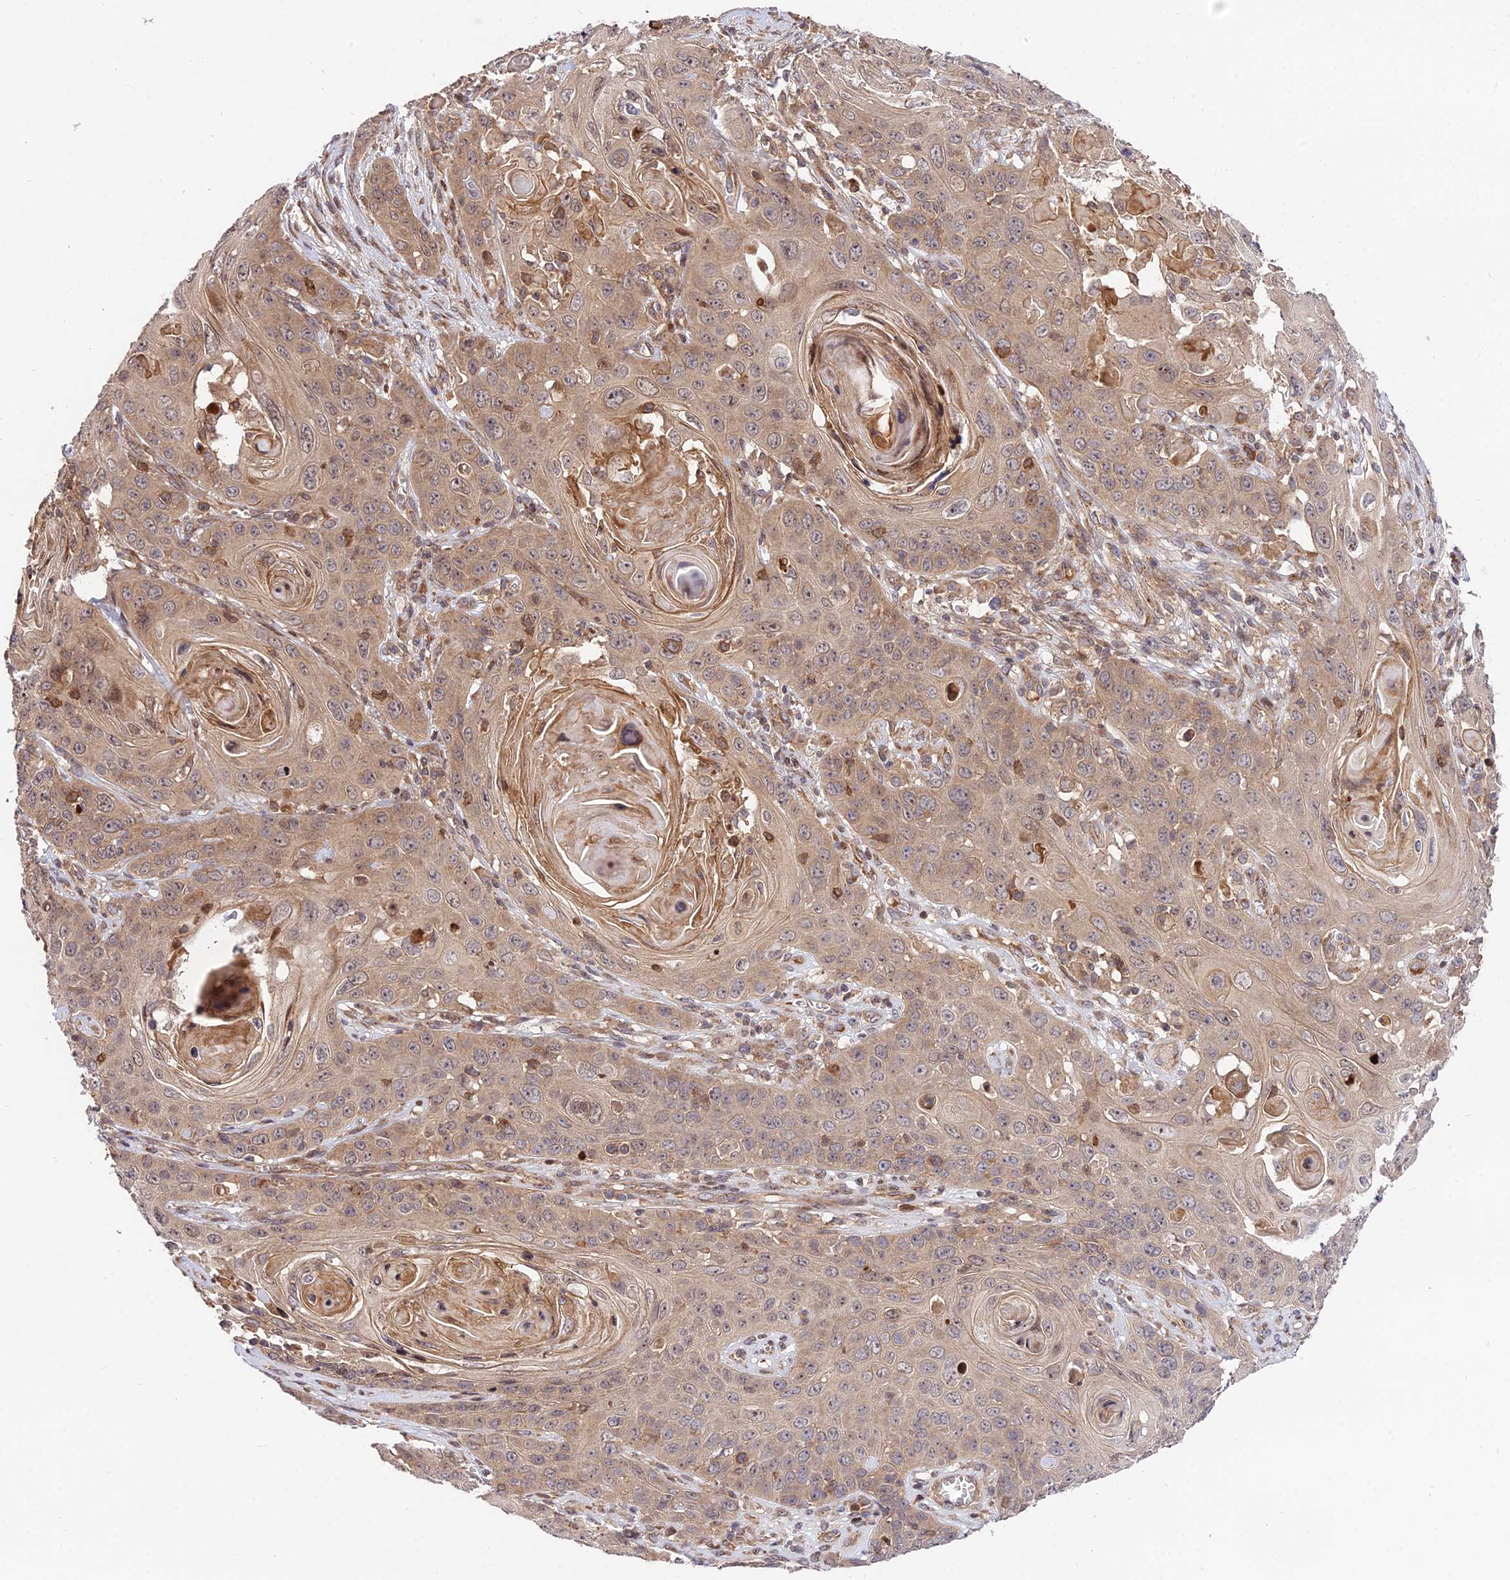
{"staining": {"intensity": "moderate", "quantity": ">75%", "location": "cytoplasmic/membranous"}, "tissue": "skin cancer", "cell_type": "Tumor cells", "image_type": "cancer", "snomed": [{"axis": "morphology", "description": "Squamous cell carcinoma, NOS"}, {"axis": "topography", "description": "Skin"}], "caption": "Moderate cytoplasmic/membranous protein expression is identified in about >75% of tumor cells in squamous cell carcinoma (skin).", "gene": "SMG6", "patient": {"sex": "male", "age": 55}}